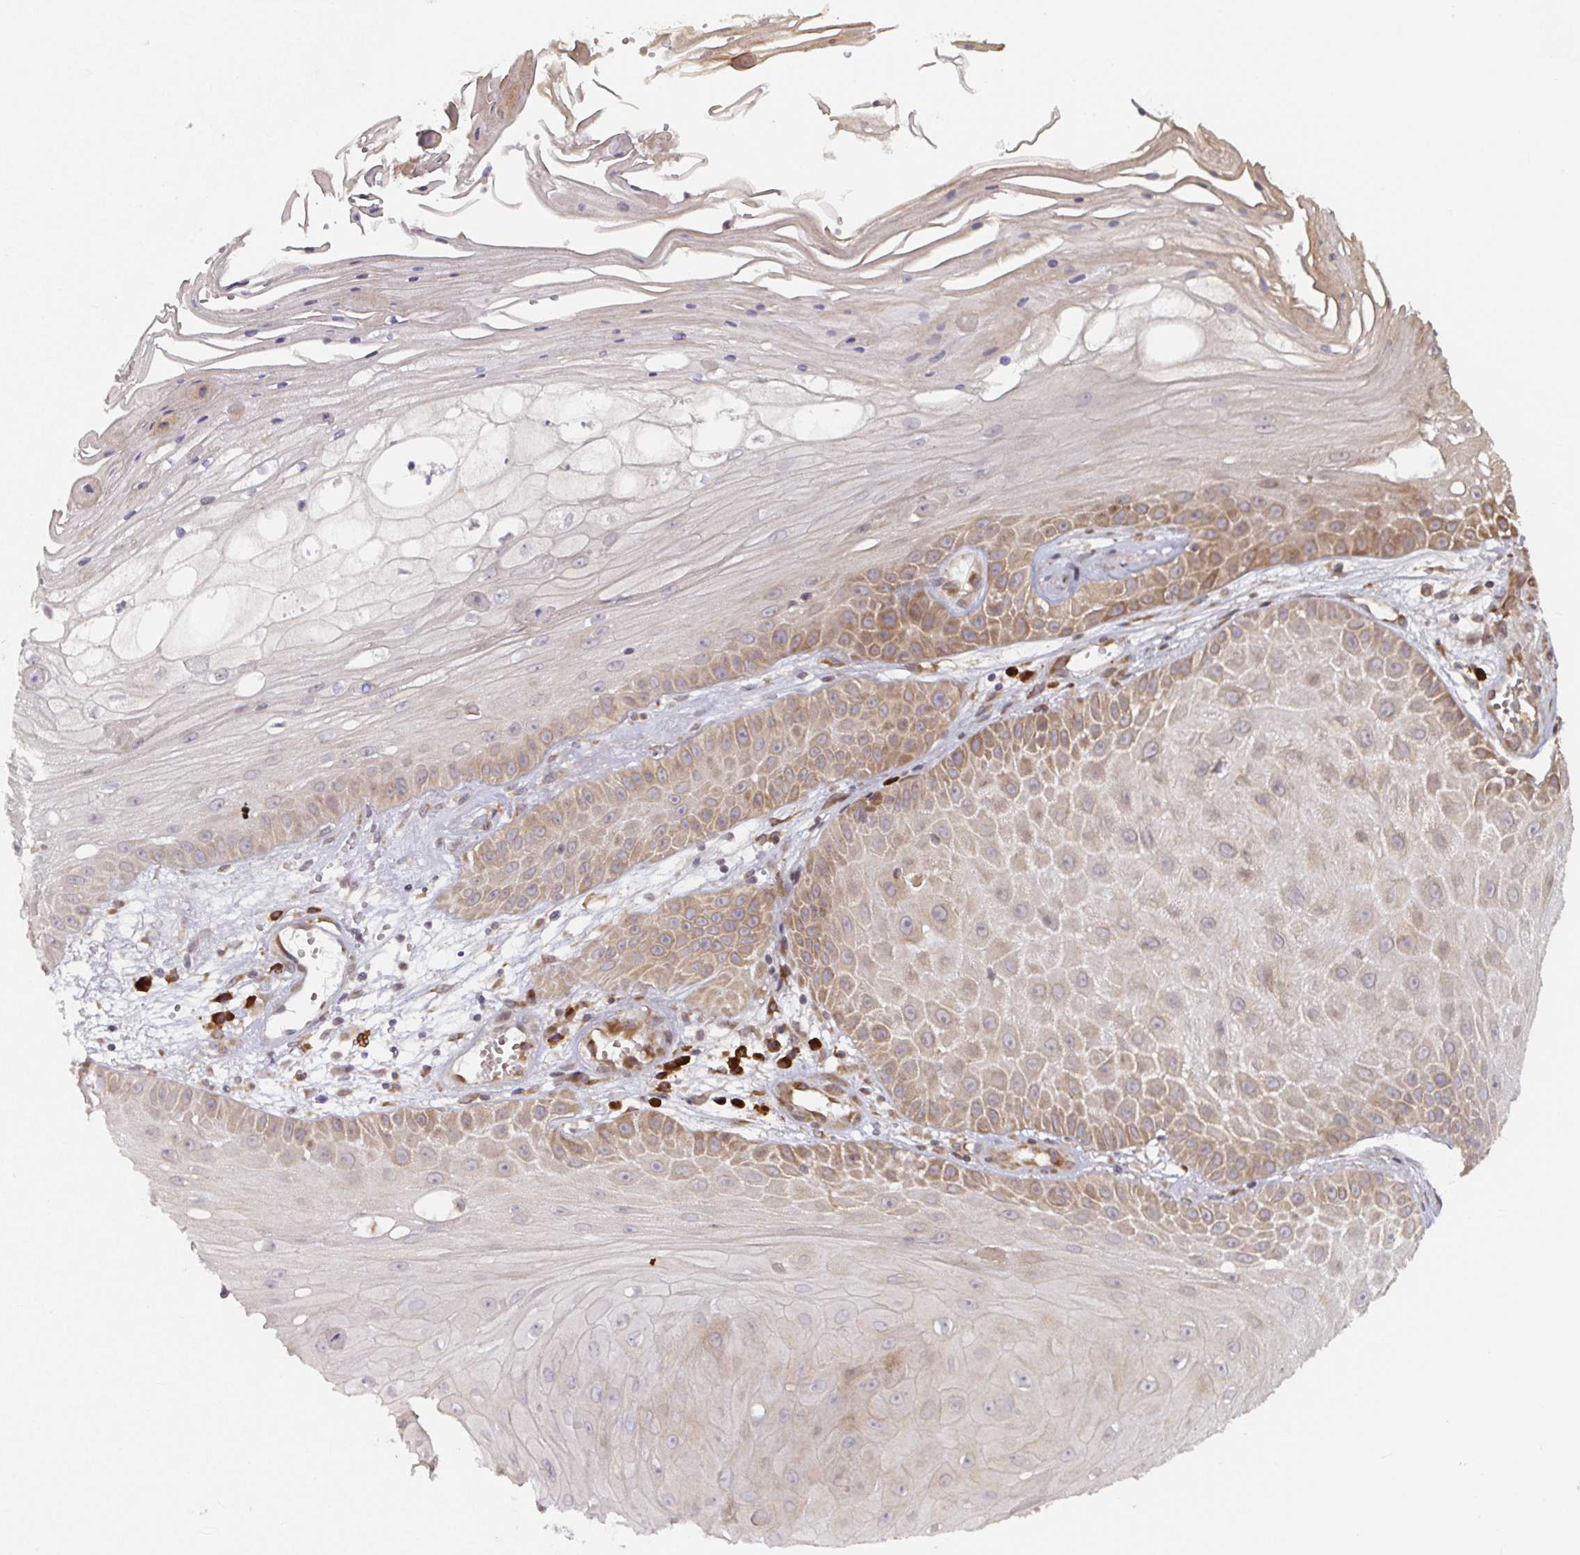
{"staining": {"intensity": "weak", "quantity": "25%-75%", "location": "cytoplasmic/membranous"}, "tissue": "skin cancer", "cell_type": "Tumor cells", "image_type": "cancer", "snomed": [{"axis": "morphology", "description": "Squamous cell carcinoma, NOS"}, {"axis": "topography", "description": "Skin"}], "caption": "A histopathology image showing weak cytoplasmic/membranous expression in approximately 25%-75% of tumor cells in skin cancer, as visualized by brown immunohistochemical staining.", "gene": "ALG1", "patient": {"sex": "male", "age": 70}}